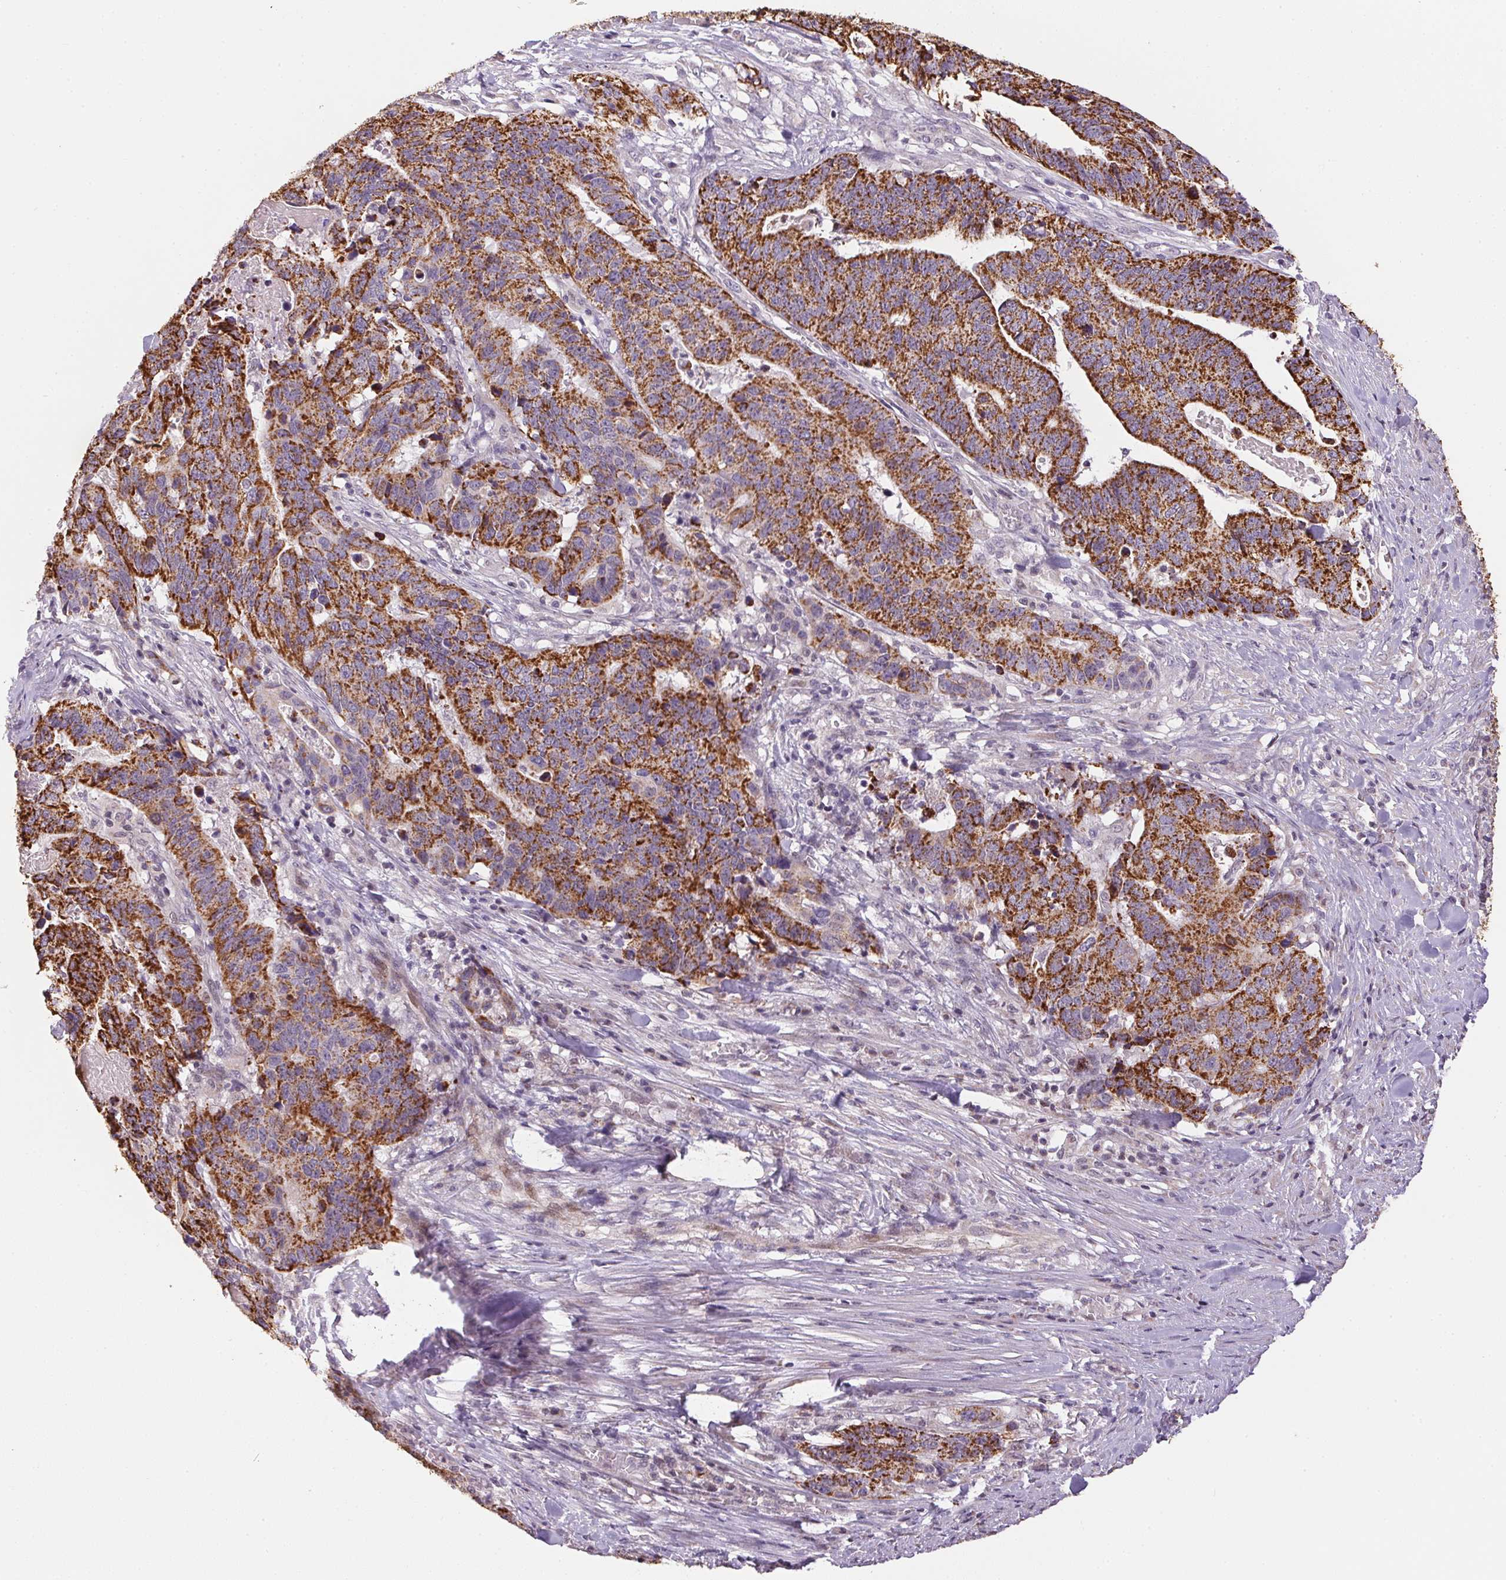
{"staining": {"intensity": "strong", "quantity": ">75%", "location": "cytoplasmic/membranous"}, "tissue": "stomach cancer", "cell_type": "Tumor cells", "image_type": "cancer", "snomed": [{"axis": "morphology", "description": "Adenocarcinoma, NOS"}, {"axis": "topography", "description": "Stomach, upper"}], "caption": "Immunohistochemical staining of adenocarcinoma (stomach) reveals high levels of strong cytoplasmic/membranous protein expression in approximately >75% of tumor cells. Nuclei are stained in blue.", "gene": "SC5D", "patient": {"sex": "female", "age": 67}}